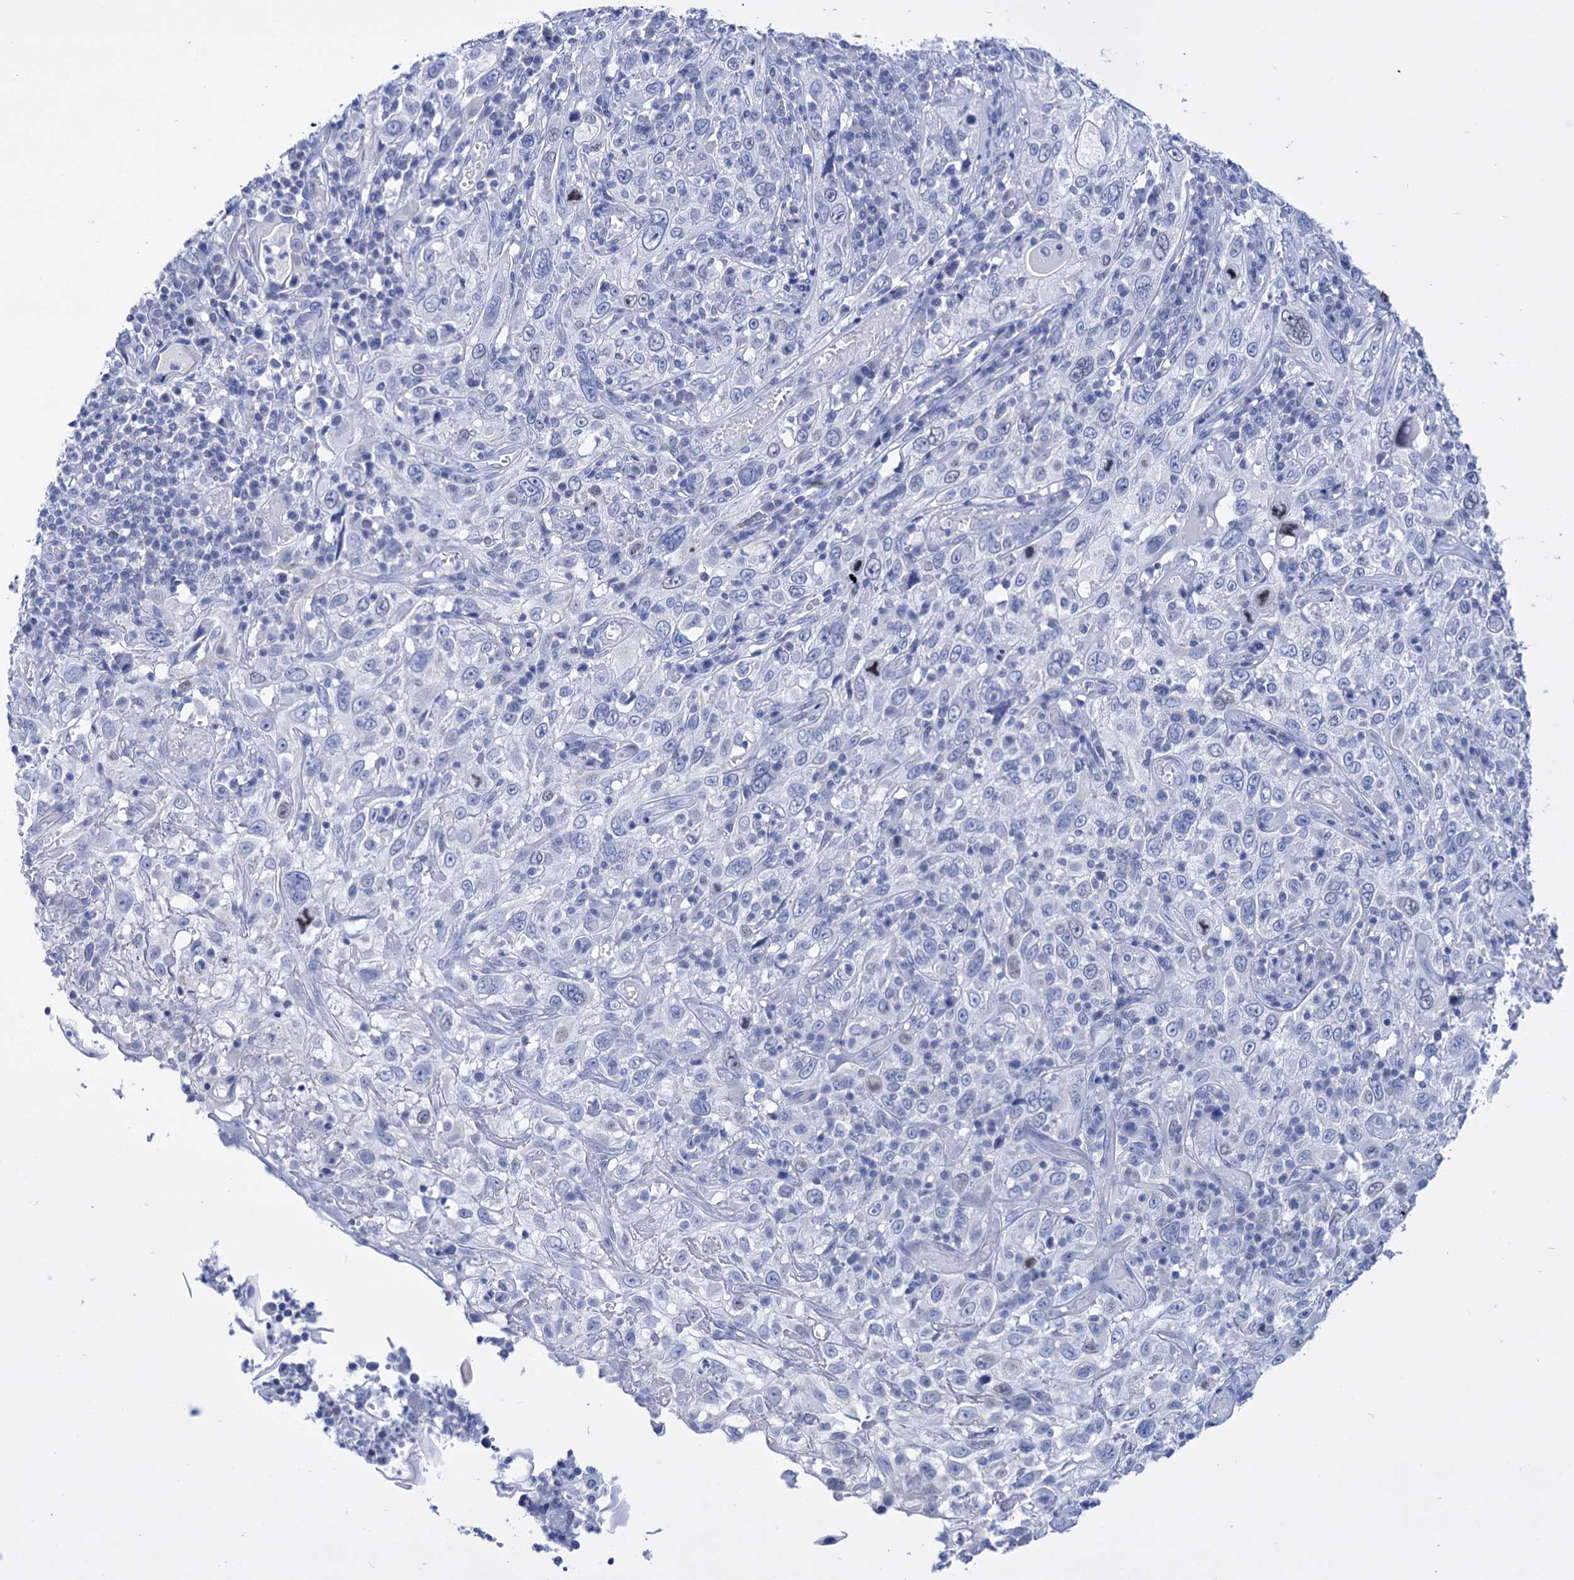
{"staining": {"intensity": "negative", "quantity": "none", "location": "none"}, "tissue": "cervical cancer", "cell_type": "Tumor cells", "image_type": "cancer", "snomed": [{"axis": "morphology", "description": "Squamous cell carcinoma, NOS"}, {"axis": "topography", "description": "Cervix"}], "caption": "Immunohistochemical staining of human squamous cell carcinoma (cervical) shows no significant expression in tumor cells.", "gene": "FBXW12", "patient": {"sex": "female", "age": 46}}